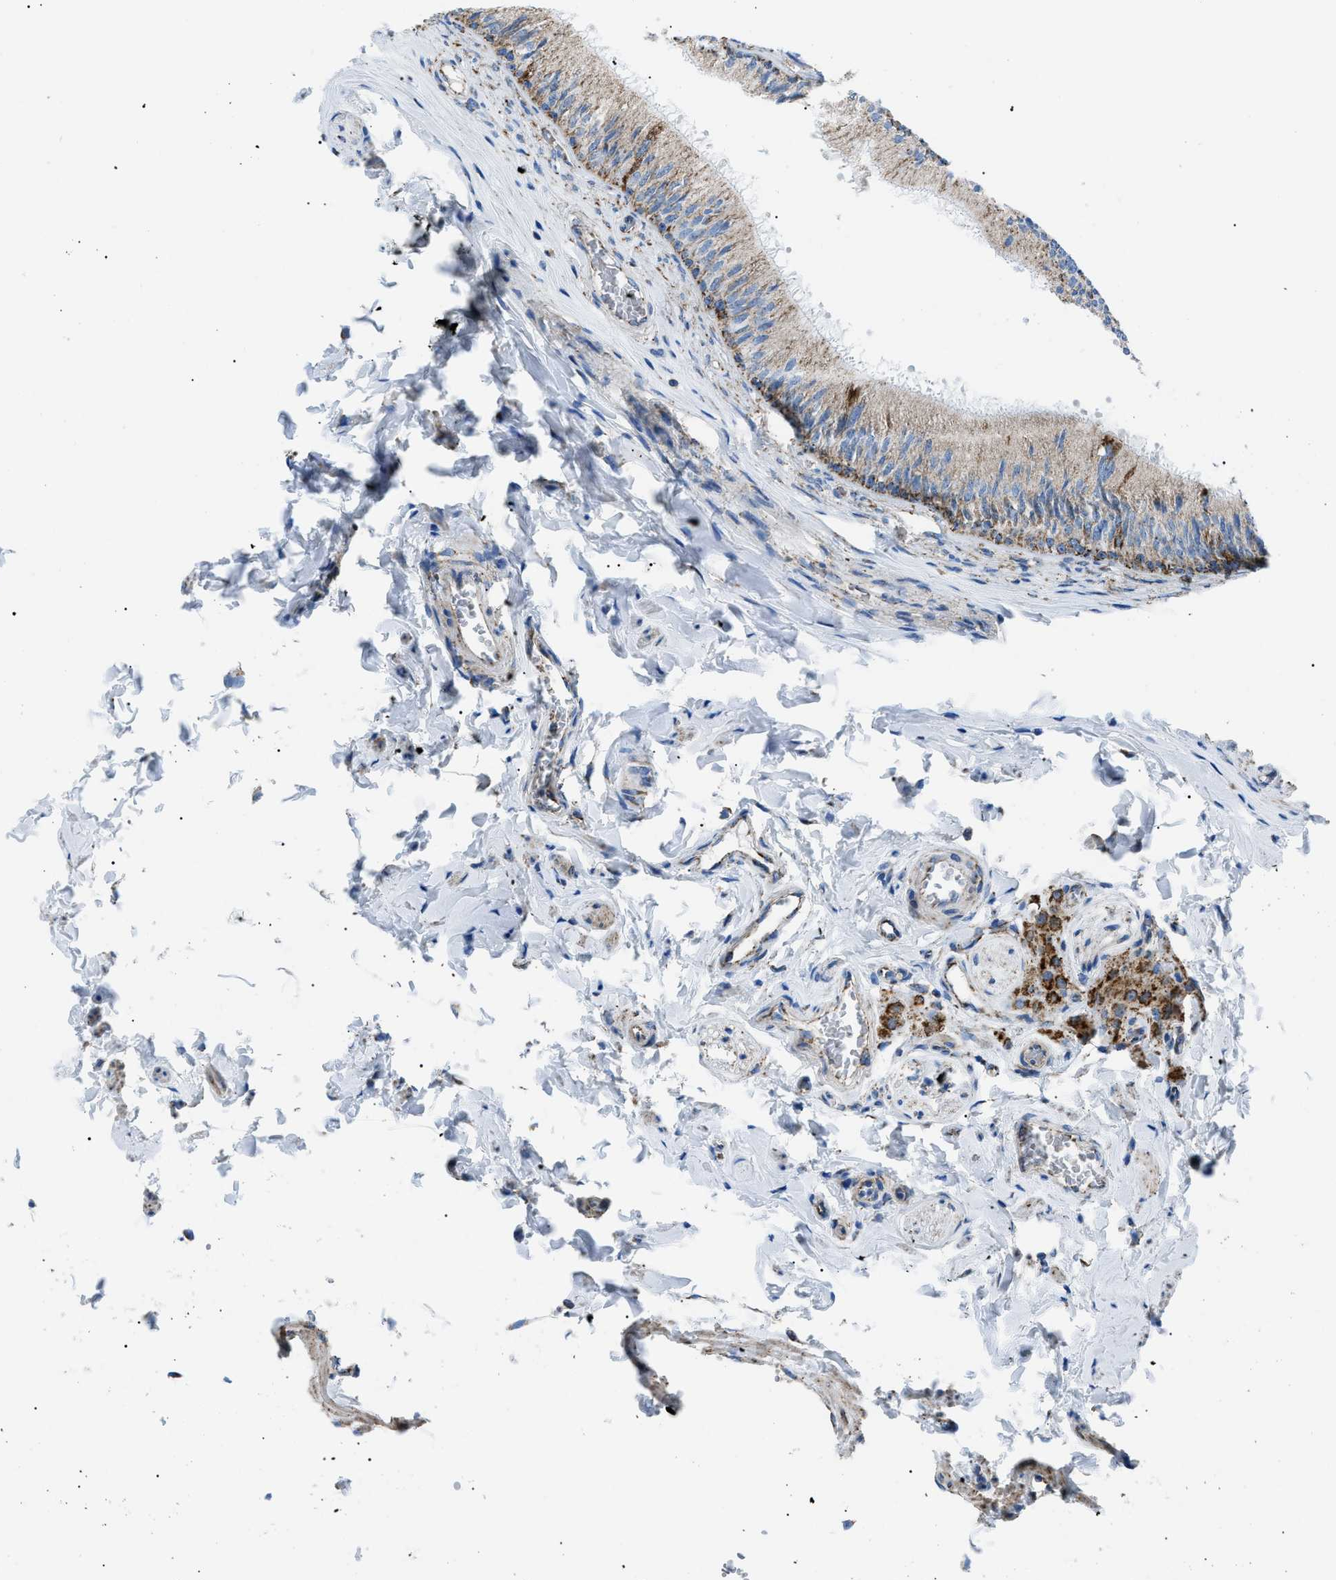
{"staining": {"intensity": "weak", "quantity": ">75%", "location": "cytoplasmic/membranous"}, "tissue": "epididymis", "cell_type": "Glandular cells", "image_type": "normal", "snomed": [{"axis": "morphology", "description": "Normal tissue, NOS"}, {"axis": "topography", "description": "Testis"}, {"axis": "topography", "description": "Epididymis"}], "caption": "An immunohistochemistry image of benign tissue is shown. Protein staining in brown labels weak cytoplasmic/membranous positivity in epididymis within glandular cells. (brown staining indicates protein expression, while blue staining denotes nuclei).", "gene": "PHB2", "patient": {"sex": "male", "age": 36}}